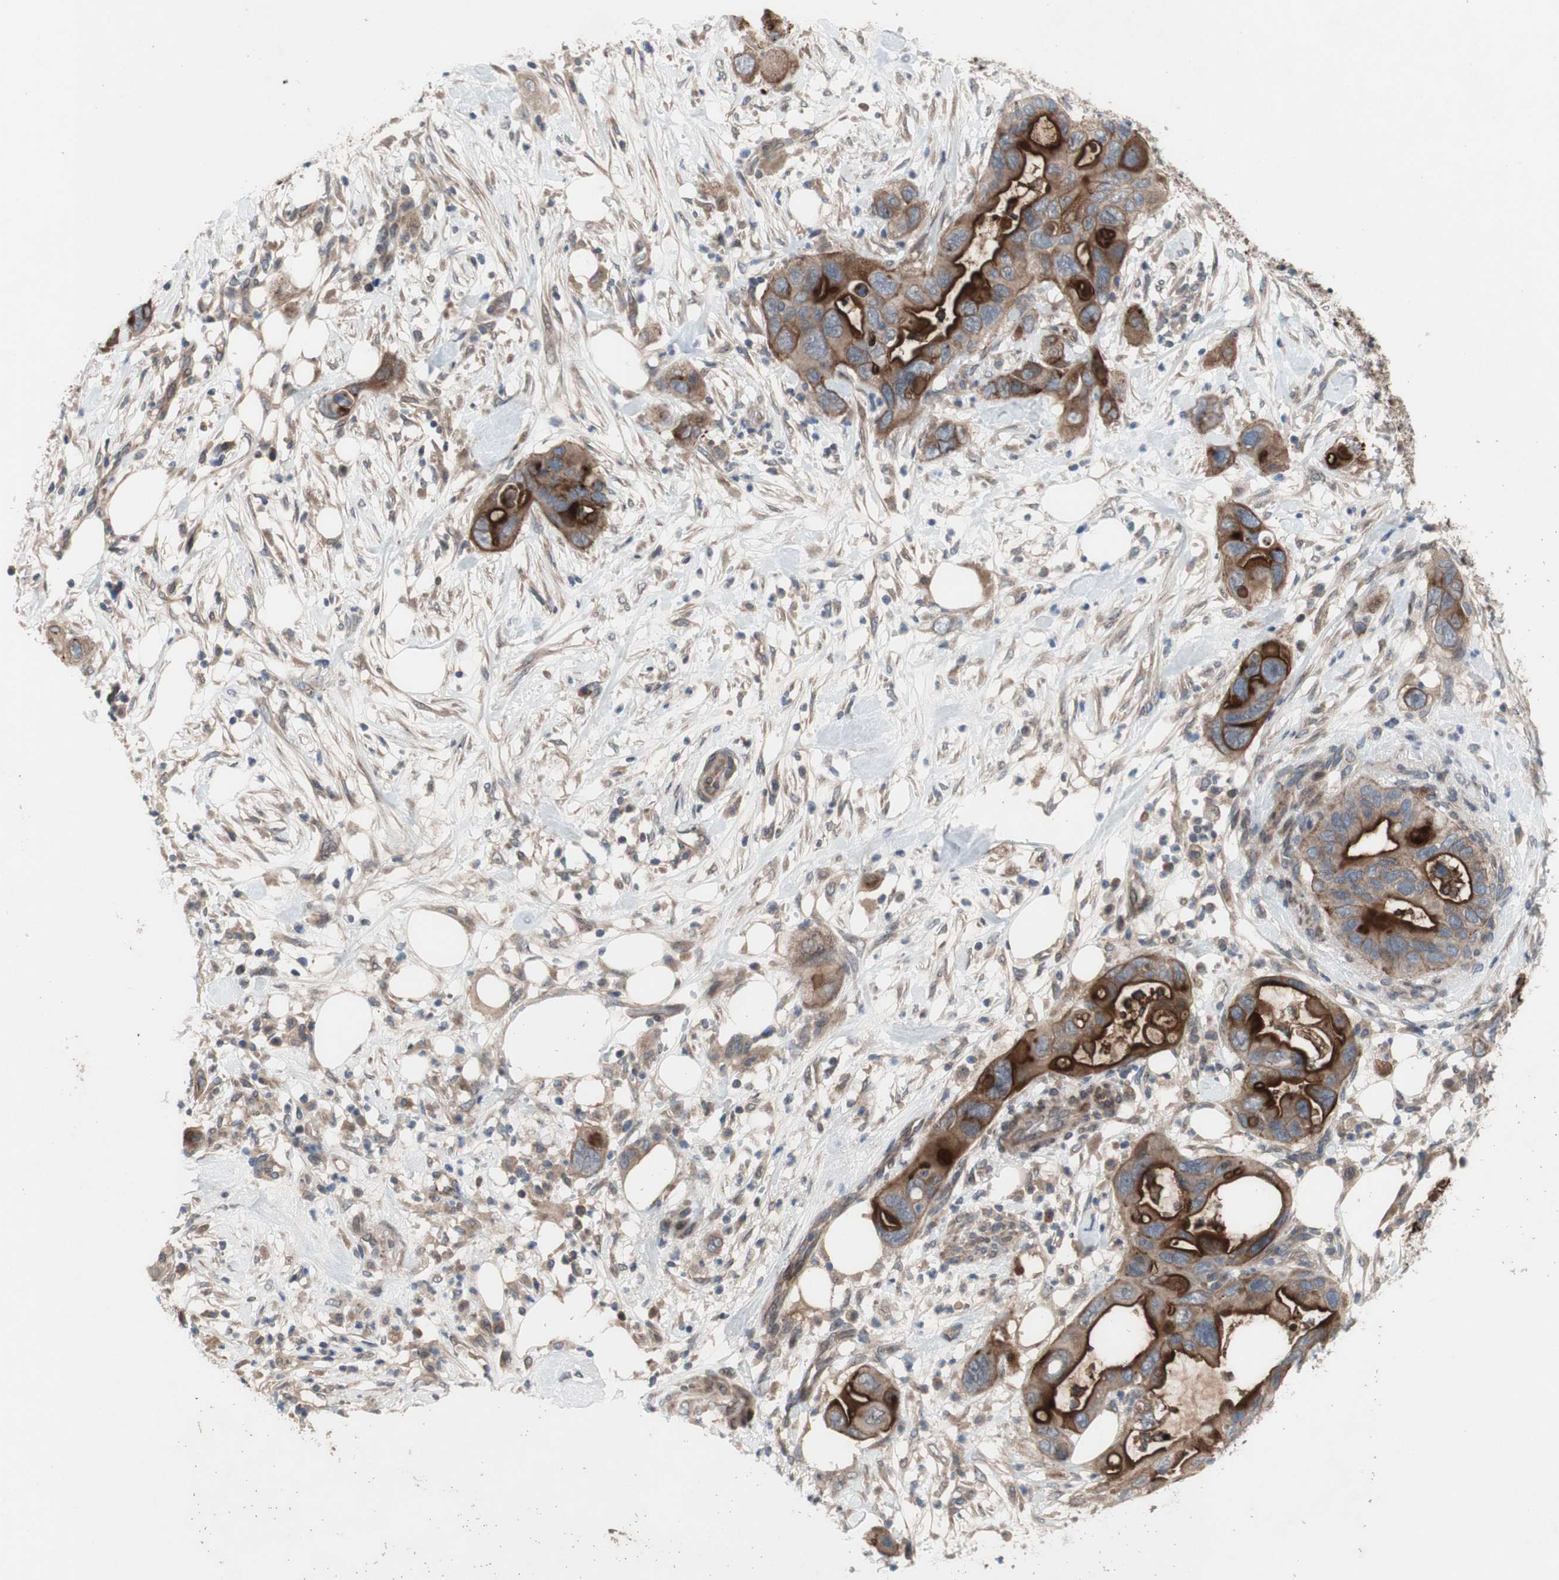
{"staining": {"intensity": "strong", "quantity": ">75%", "location": "cytoplasmic/membranous"}, "tissue": "pancreatic cancer", "cell_type": "Tumor cells", "image_type": "cancer", "snomed": [{"axis": "morphology", "description": "Adenocarcinoma, NOS"}, {"axis": "topography", "description": "Pancreas"}], "caption": "Immunohistochemical staining of human adenocarcinoma (pancreatic) reveals high levels of strong cytoplasmic/membranous positivity in about >75% of tumor cells.", "gene": "OAZ1", "patient": {"sex": "female", "age": 71}}